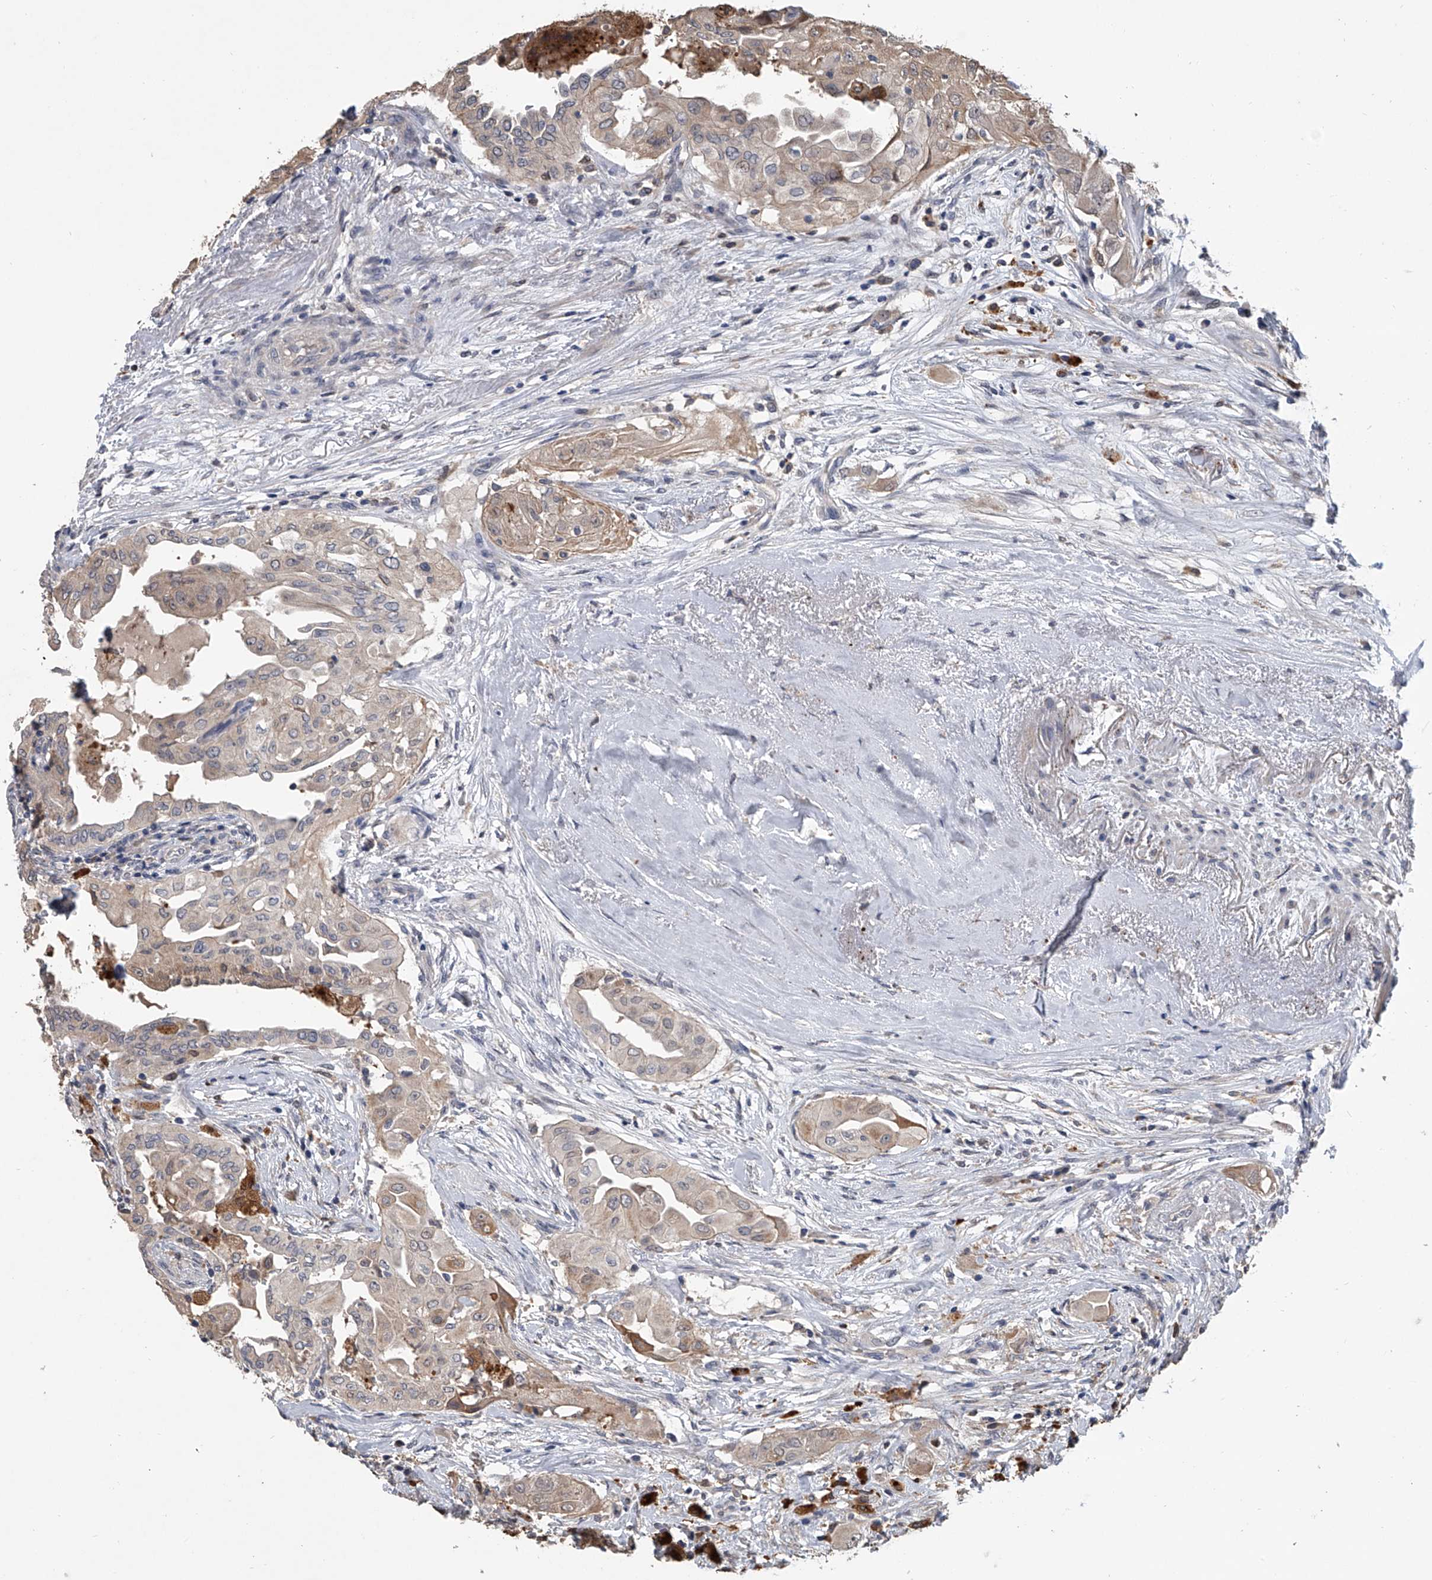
{"staining": {"intensity": "weak", "quantity": "<25%", "location": "cytoplasmic/membranous"}, "tissue": "thyroid cancer", "cell_type": "Tumor cells", "image_type": "cancer", "snomed": [{"axis": "morphology", "description": "Papillary adenocarcinoma, NOS"}, {"axis": "topography", "description": "Thyroid gland"}], "caption": "IHC of thyroid cancer displays no staining in tumor cells.", "gene": "DOCK9", "patient": {"sex": "female", "age": 59}}